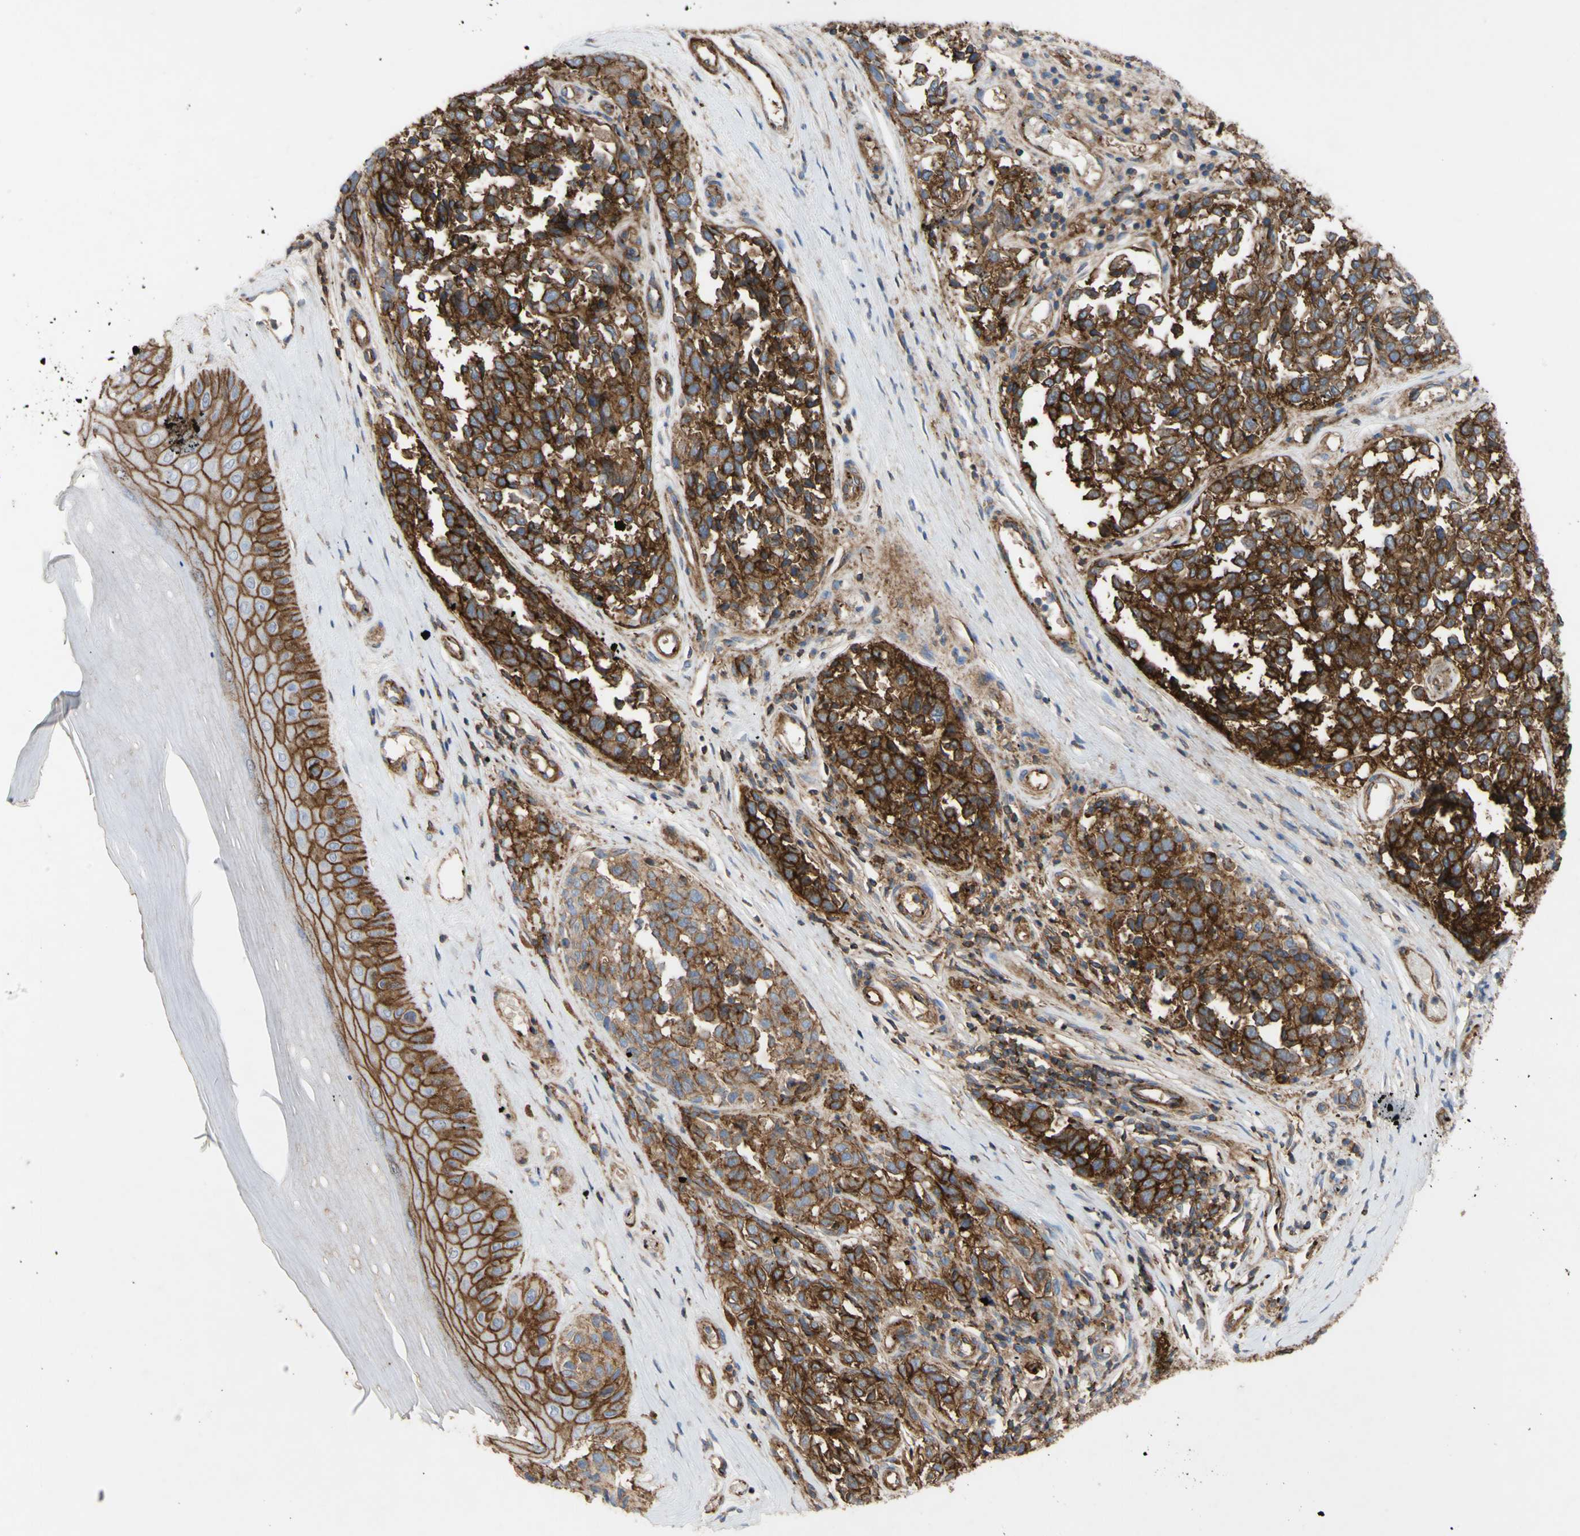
{"staining": {"intensity": "strong", "quantity": ">75%", "location": "cytoplasmic/membranous"}, "tissue": "melanoma", "cell_type": "Tumor cells", "image_type": "cancer", "snomed": [{"axis": "morphology", "description": "Malignant melanoma, NOS"}, {"axis": "topography", "description": "Skin"}], "caption": "Tumor cells show strong cytoplasmic/membranous expression in about >75% of cells in malignant melanoma.", "gene": "ATP2A3", "patient": {"sex": "female", "age": 64}}